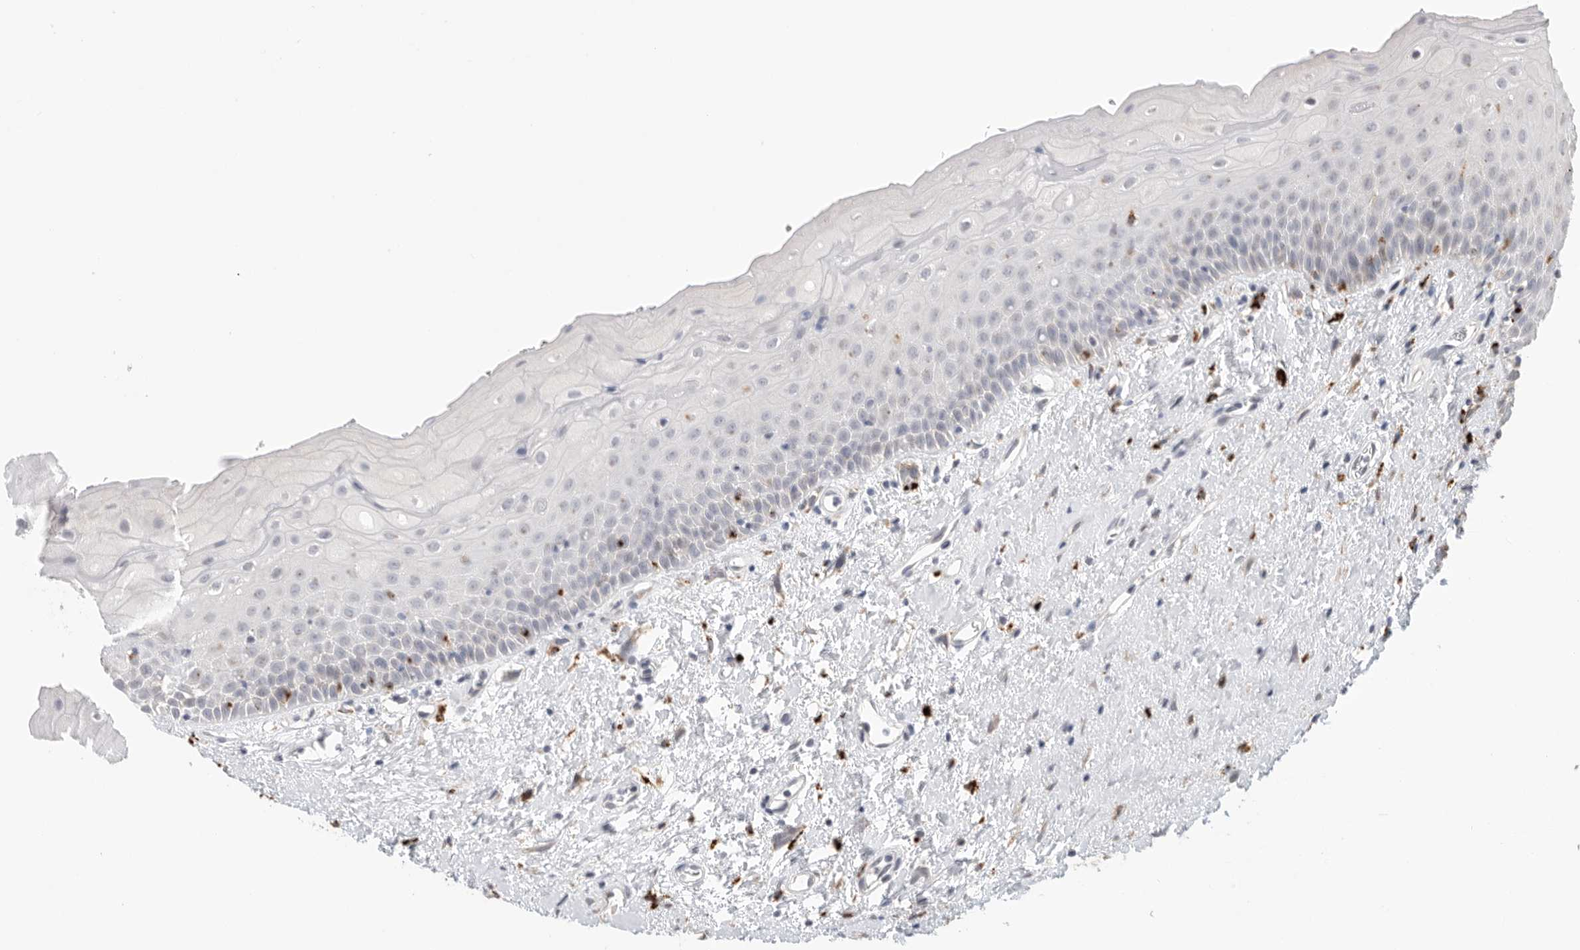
{"staining": {"intensity": "moderate", "quantity": "<25%", "location": "nuclear"}, "tissue": "oral mucosa", "cell_type": "Squamous epithelial cells", "image_type": "normal", "snomed": [{"axis": "morphology", "description": "Normal tissue, NOS"}, {"axis": "topography", "description": "Oral tissue"}], "caption": "Immunohistochemistry (IHC) micrograph of unremarkable oral mucosa: human oral mucosa stained using IHC exhibits low levels of moderate protein expression localized specifically in the nuclear of squamous epithelial cells, appearing as a nuclear brown color.", "gene": "GGH", "patient": {"sex": "female", "age": 76}}